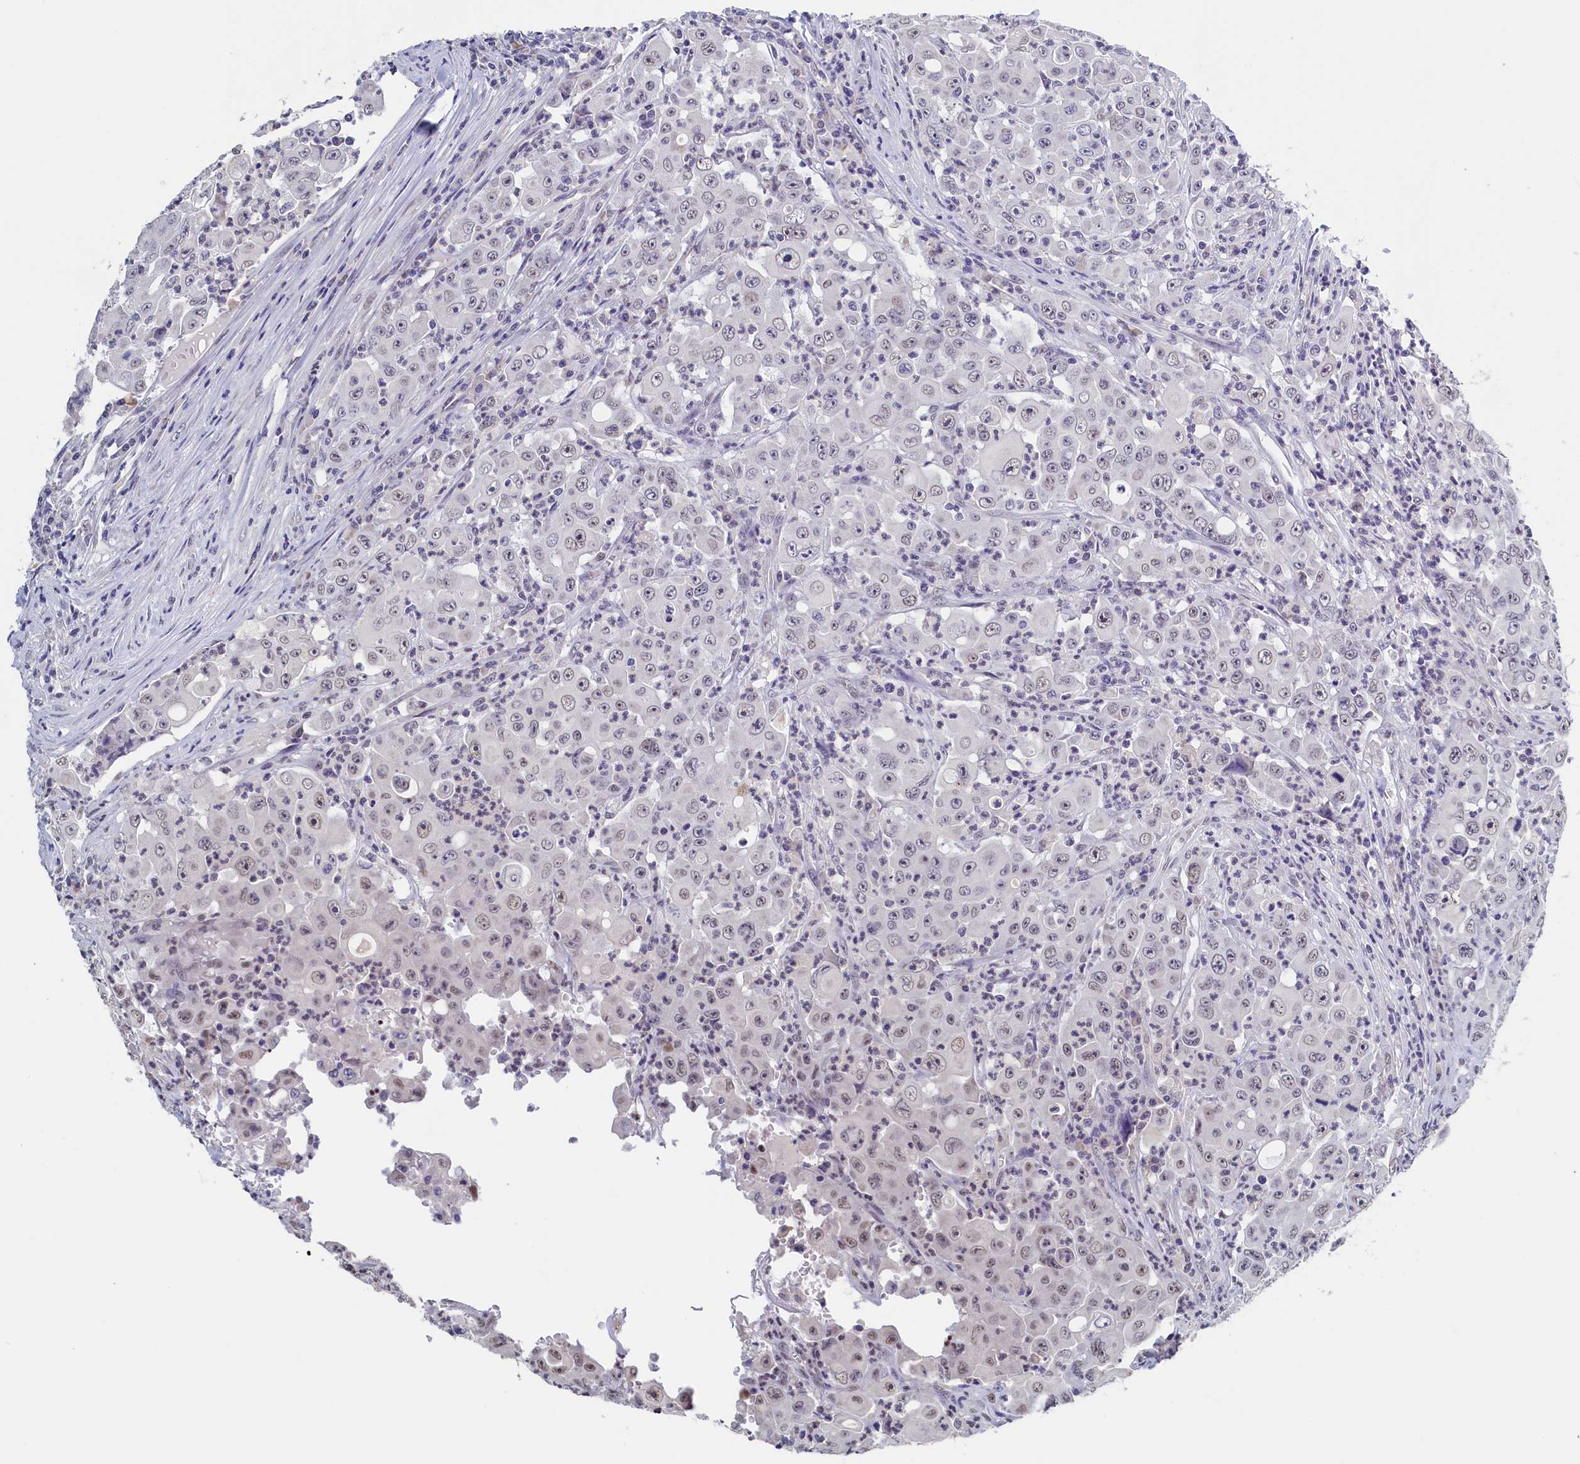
{"staining": {"intensity": "weak", "quantity": "<25%", "location": "nuclear"}, "tissue": "colorectal cancer", "cell_type": "Tumor cells", "image_type": "cancer", "snomed": [{"axis": "morphology", "description": "Adenocarcinoma, NOS"}, {"axis": "topography", "description": "Colon"}], "caption": "IHC image of colorectal adenocarcinoma stained for a protein (brown), which reveals no positivity in tumor cells. Nuclei are stained in blue.", "gene": "MOSPD3", "patient": {"sex": "male", "age": 51}}